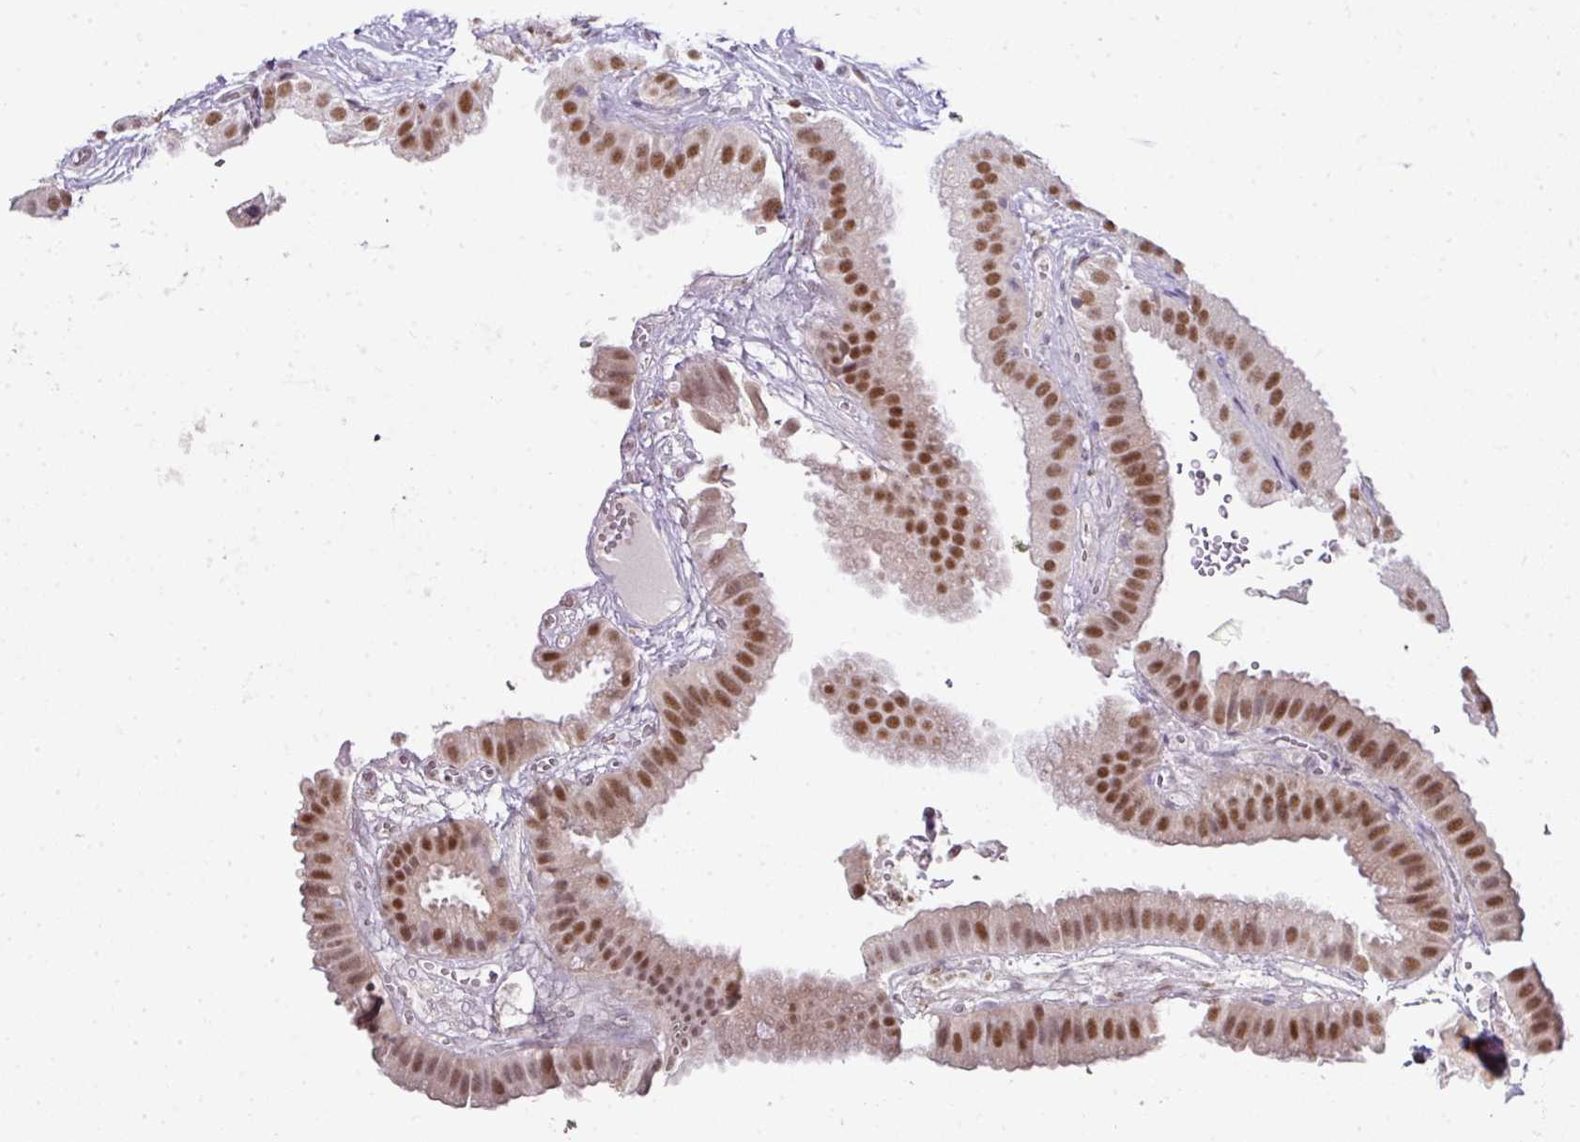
{"staining": {"intensity": "moderate", "quantity": ">75%", "location": "nuclear"}, "tissue": "gallbladder", "cell_type": "Glandular cells", "image_type": "normal", "snomed": [{"axis": "morphology", "description": "Normal tissue, NOS"}, {"axis": "topography", "description": "Gallbladder"}], "caption": "Gallbladder stained for a protein (brown) shows moderate nuclear positive staining in approximately >75% of glandular cells.", "gene": "NFYA", "patient": {"sex": "female", "age": 61}}